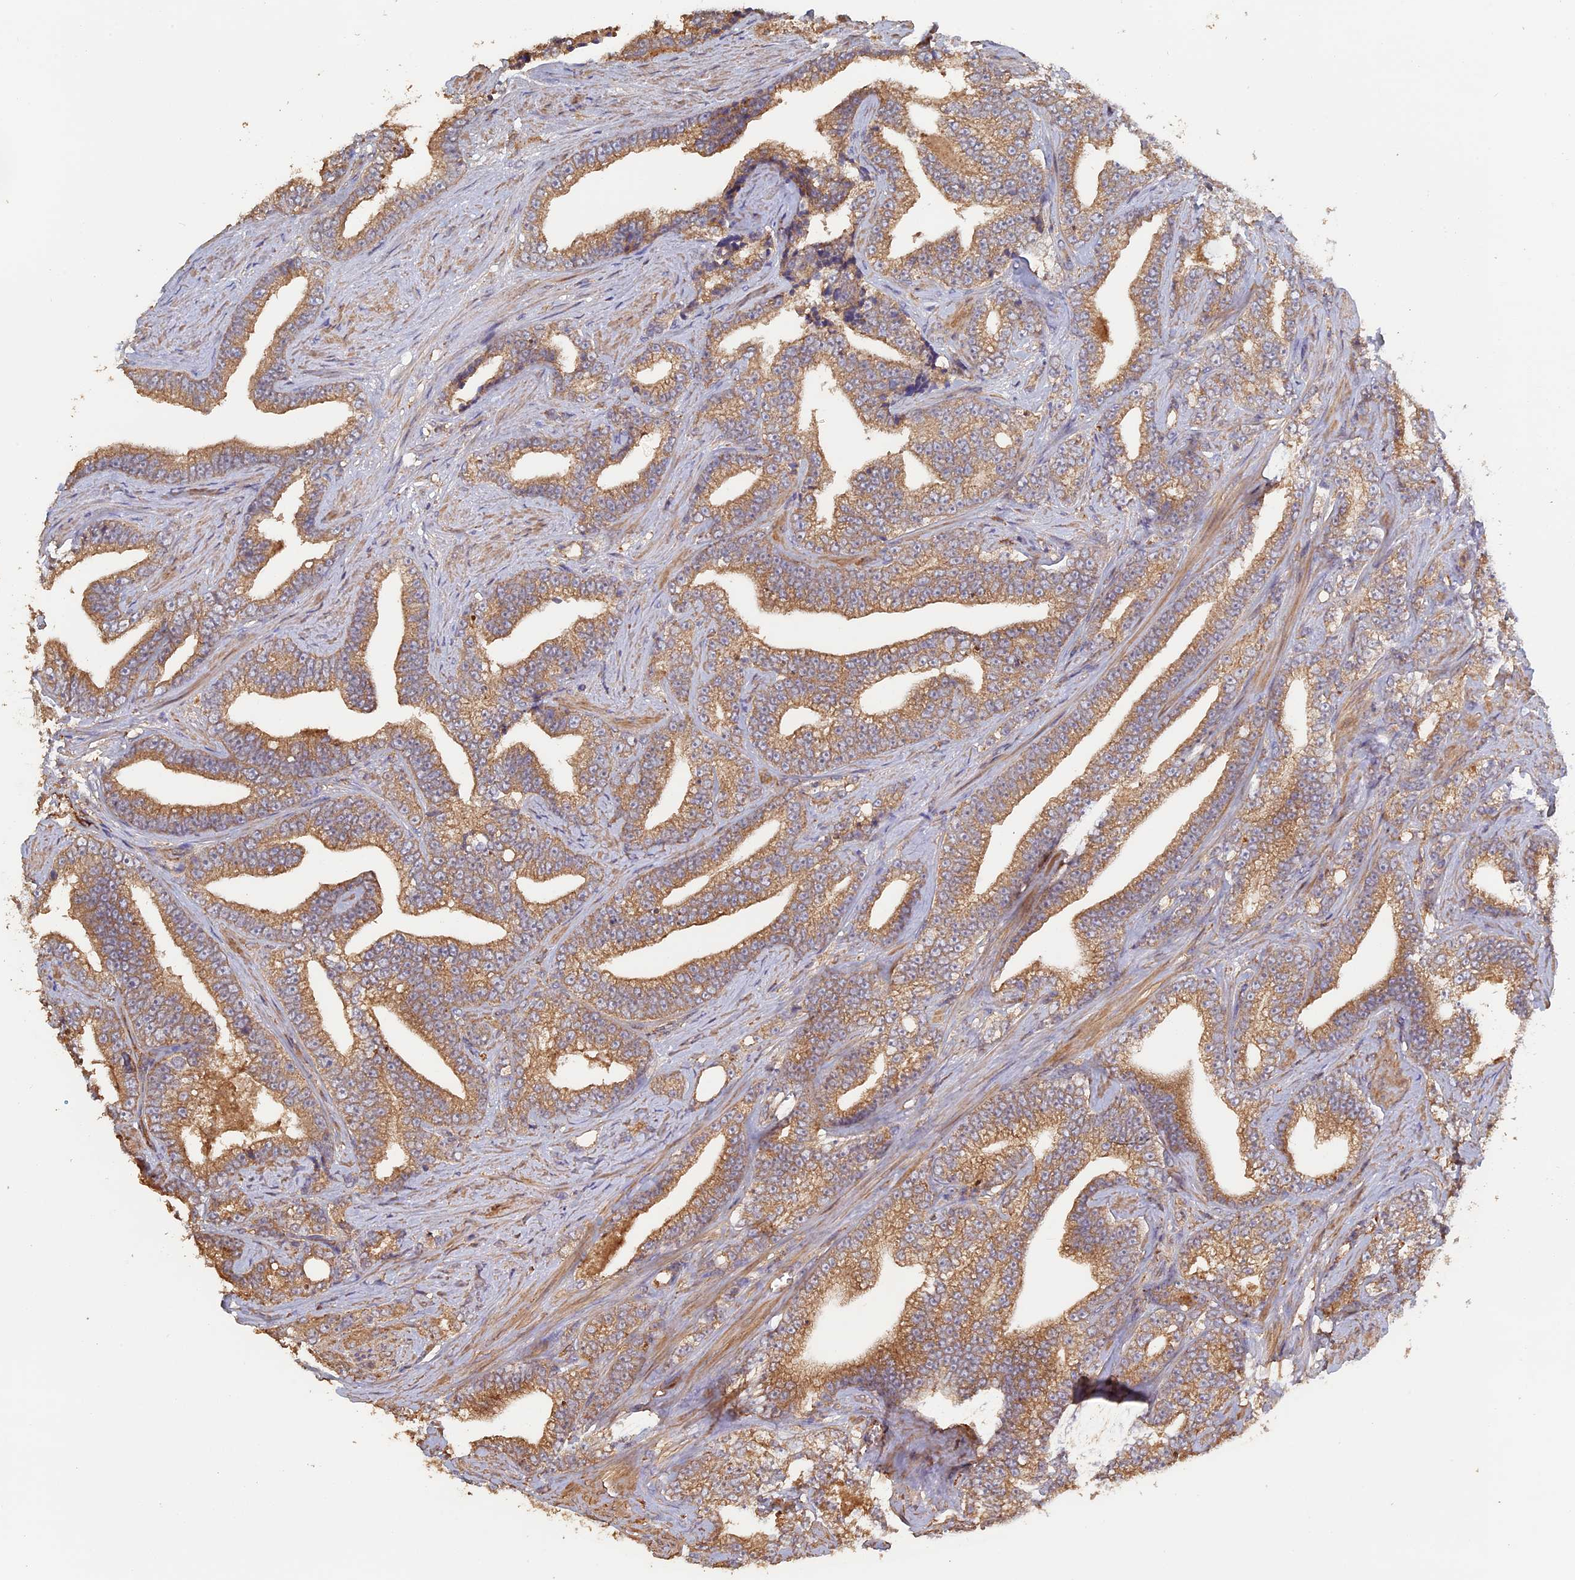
{"staining": {"intensity": "moderate", "quantity": ">75%", "location": "cytoplasmic/membranous"}, "tissue": "prostate cancer", "cell_type": "Tumor cells", "image_type": "cancer", "snomed": [{"axis": "morphology", "description": "Adenocarcinoma, High grade"}, {"axis": "topography", "description": "Prostate and seminal vesicle, NOS"}], "caption": "Adenocarcinoma (high-grade) (prostate) was stained to show a protein in brown. There is medium levels of moderate cytoplasmic/membranous expression in approximately >75% of tumor cells.", "gene": "PIGQ", "patient": {"sex": "male", "age": 67}}